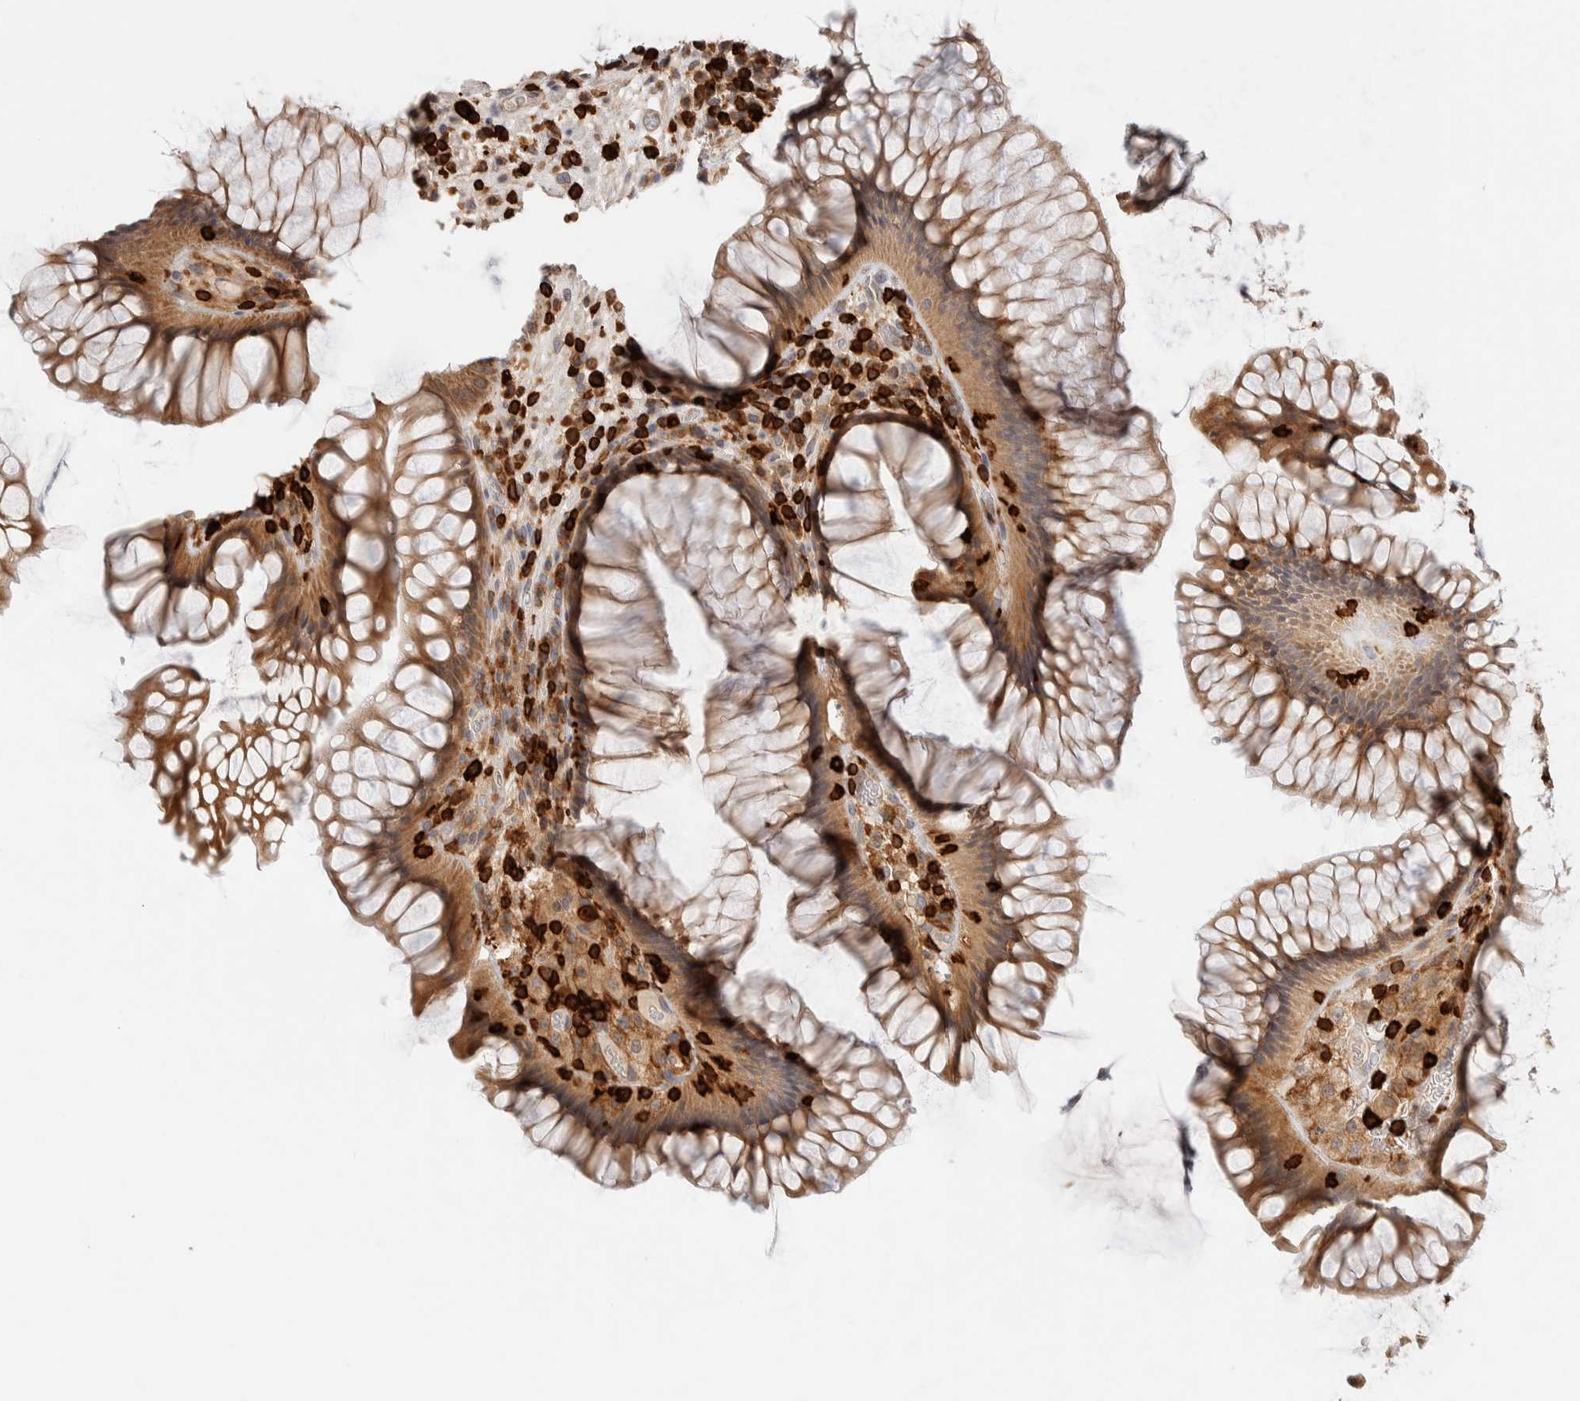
{"staining": {"intensity": "moderate", "quantity": ">75%", "location": "cytoplasmic/membranous"}, "tissue": "rectum", "cell_type": "Glandular cells", "image_type": "normal", "snomed": [{"axis": "morphology", "description": "Normal tissue, NOS"}, {"axis": "topography", "description": "Rectum"}], "caption": "IHC histopathology image of benign human rectum stained for a protein (brown), which reveals medium levels of moderate cytoplasmic/membranous expression in about >75% of glandular cells.", "gene": "RUNDC1", "patient": {"sex": "male", "age": 51}}